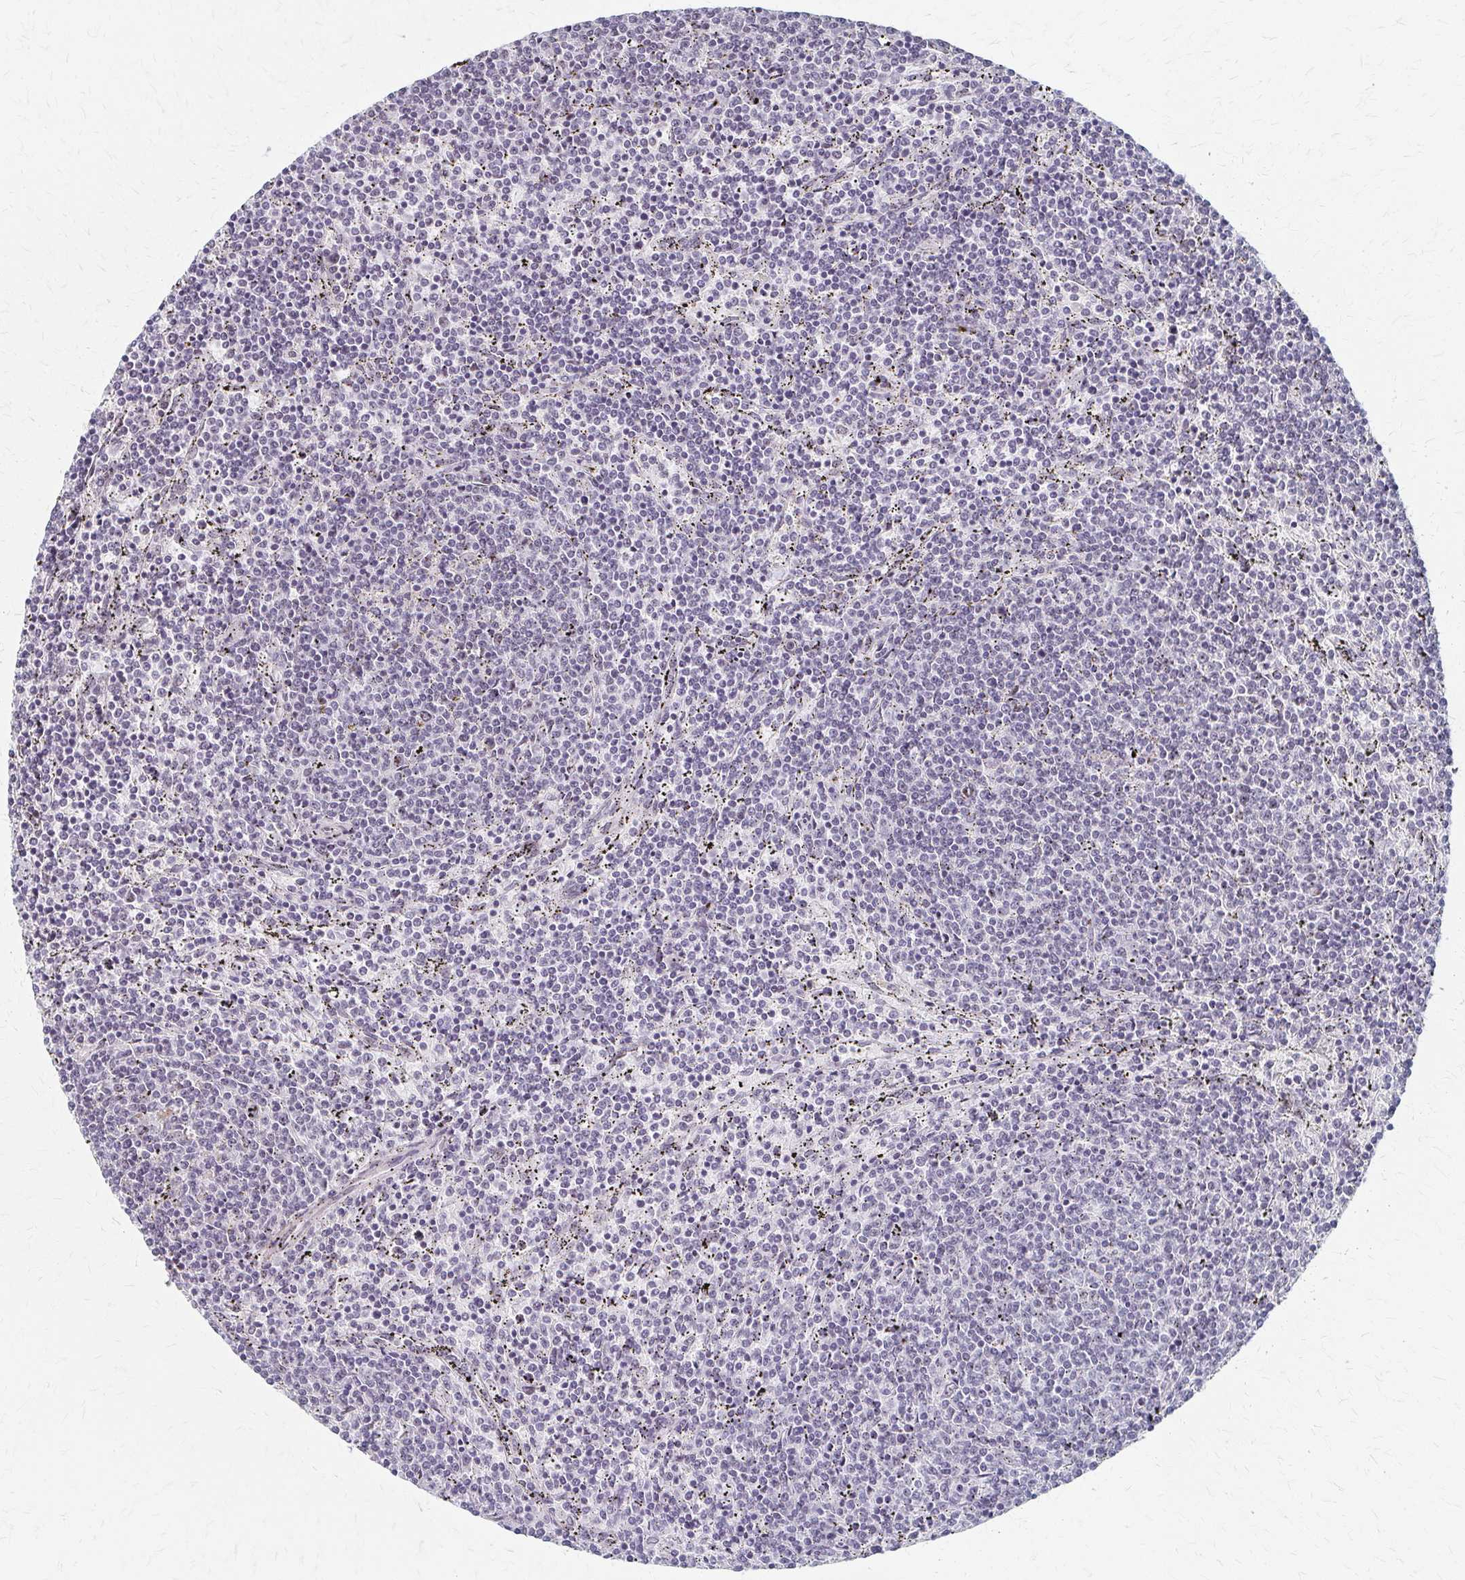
{"staining": {"intensity": "negative", "quantity": "none", "location": "none"}, "tissue": "lymphoma", "cell_type": "Tumor cells", "image_type": "cancer", "snomed": [{"axis": "morphology", "description": "Malignant lymphoma, non-Hodgkin's type, Low grade"}, {"axis": "topography", "description": "Spleen"}], "caption": "IHC photomicrograph of low-grade malignant lymphoma, non-Hodgkin's type stained for a protein (brown), which displays no staining in tumor cells. (Immunohistochemistry (ihc), brightfield microscopy, high magnification).", "gene": "PES1", "patient": {"sex": "female", "age": 50}}